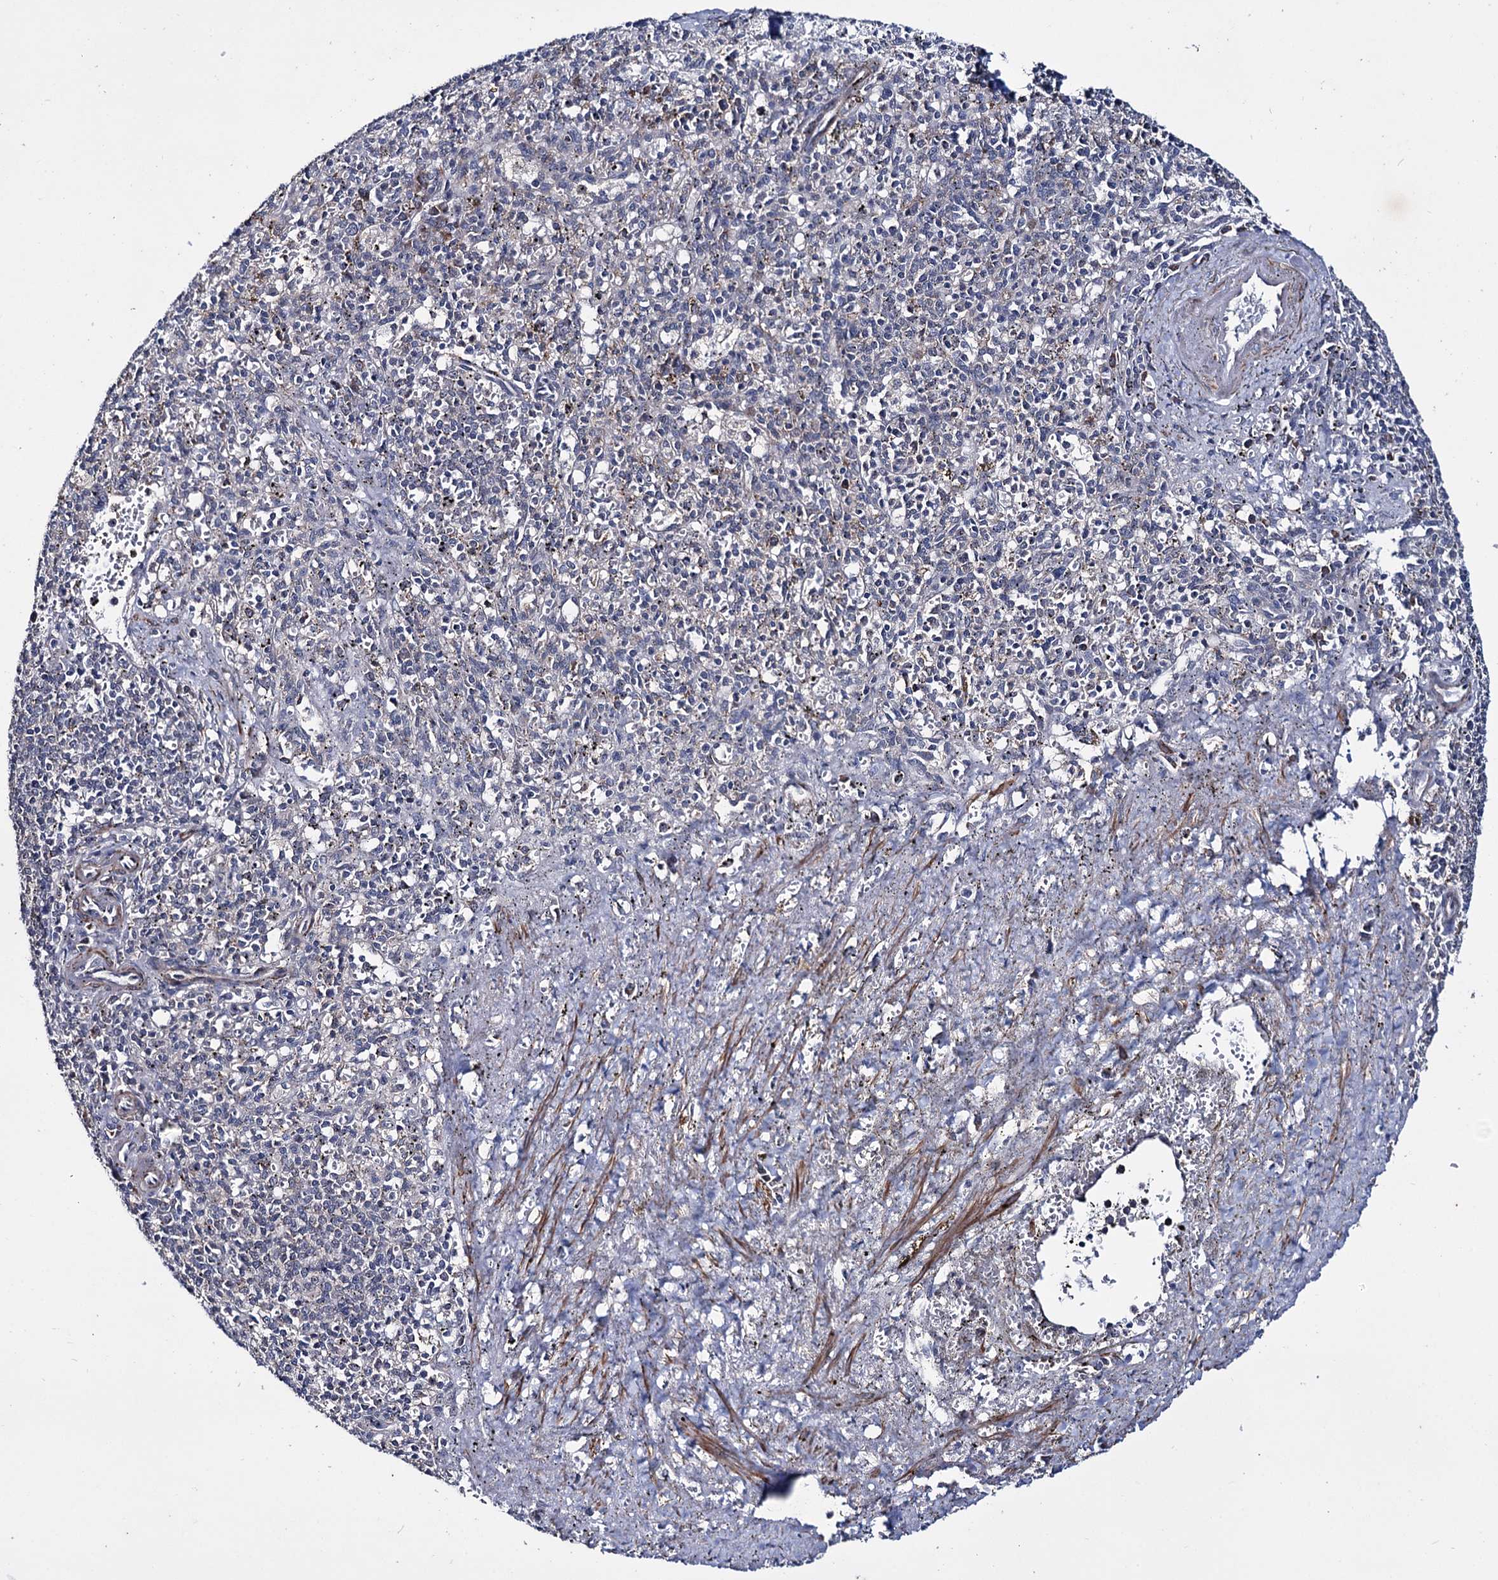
{"staining": {"intensity": "negative", "quantity": "none", "location": "none"}, "tissue": "spleen", "cell_type": "Cells in red pulp", "image_type": "normal", "snomed": [{"axis": "morphology", "description": "Normal tissue, NOS"}, {"axis": "topography", "description": "Spleen"}], "caption": "Immunohistochemical staining of unremarkable human spleen shows no significant staining in cells in red pulp. The staining was performed using DAB (3,3'-diaminobenzidine) to visualize the protein expression in brown, while the nuclei were stained in blue with hematoxylin (Magnification: 20x).", "gene": "CLPB", "patient": {"sex": "male", "age": 72}}